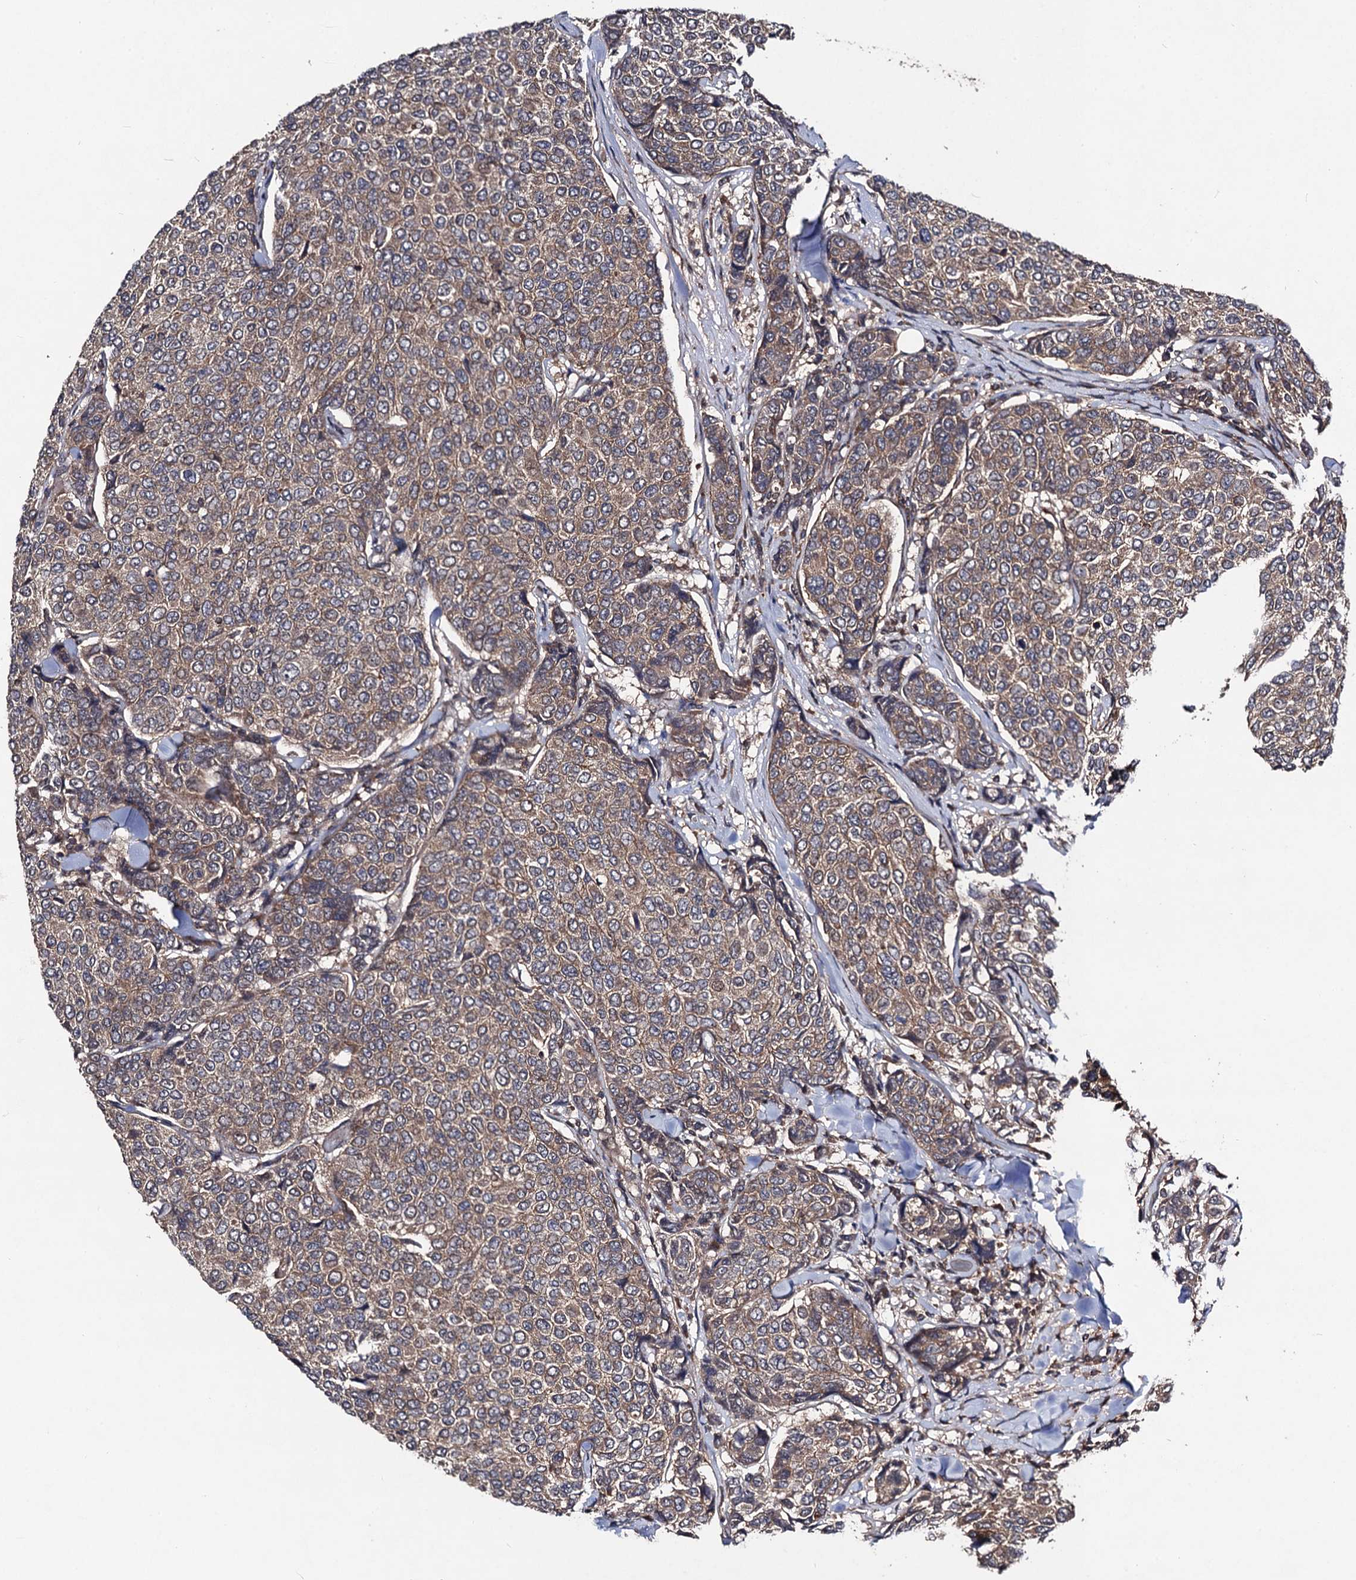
{"staining": {"intensity": "moderate", "quantity": ">75%", "location": "cytoplasmic/membranous"}, "tissue": "breast cancer", "cell_type": "Tumor cells", "image_type": "cancer", "snomed": [{"axis": "morphology", "description": "Duct carcinoma"}, {"axis": "topography", "description": "Breast"}], "caption": "A micrograph of human breast cancer stained for a protein demonstrates moderate cytoplasmic/membranous brown staining in tumor cells. (Brightfield microscopy of DAB IHC at high magnification).", "gene": "KXD1", "patient": {"sex": "female", "age": 55}}